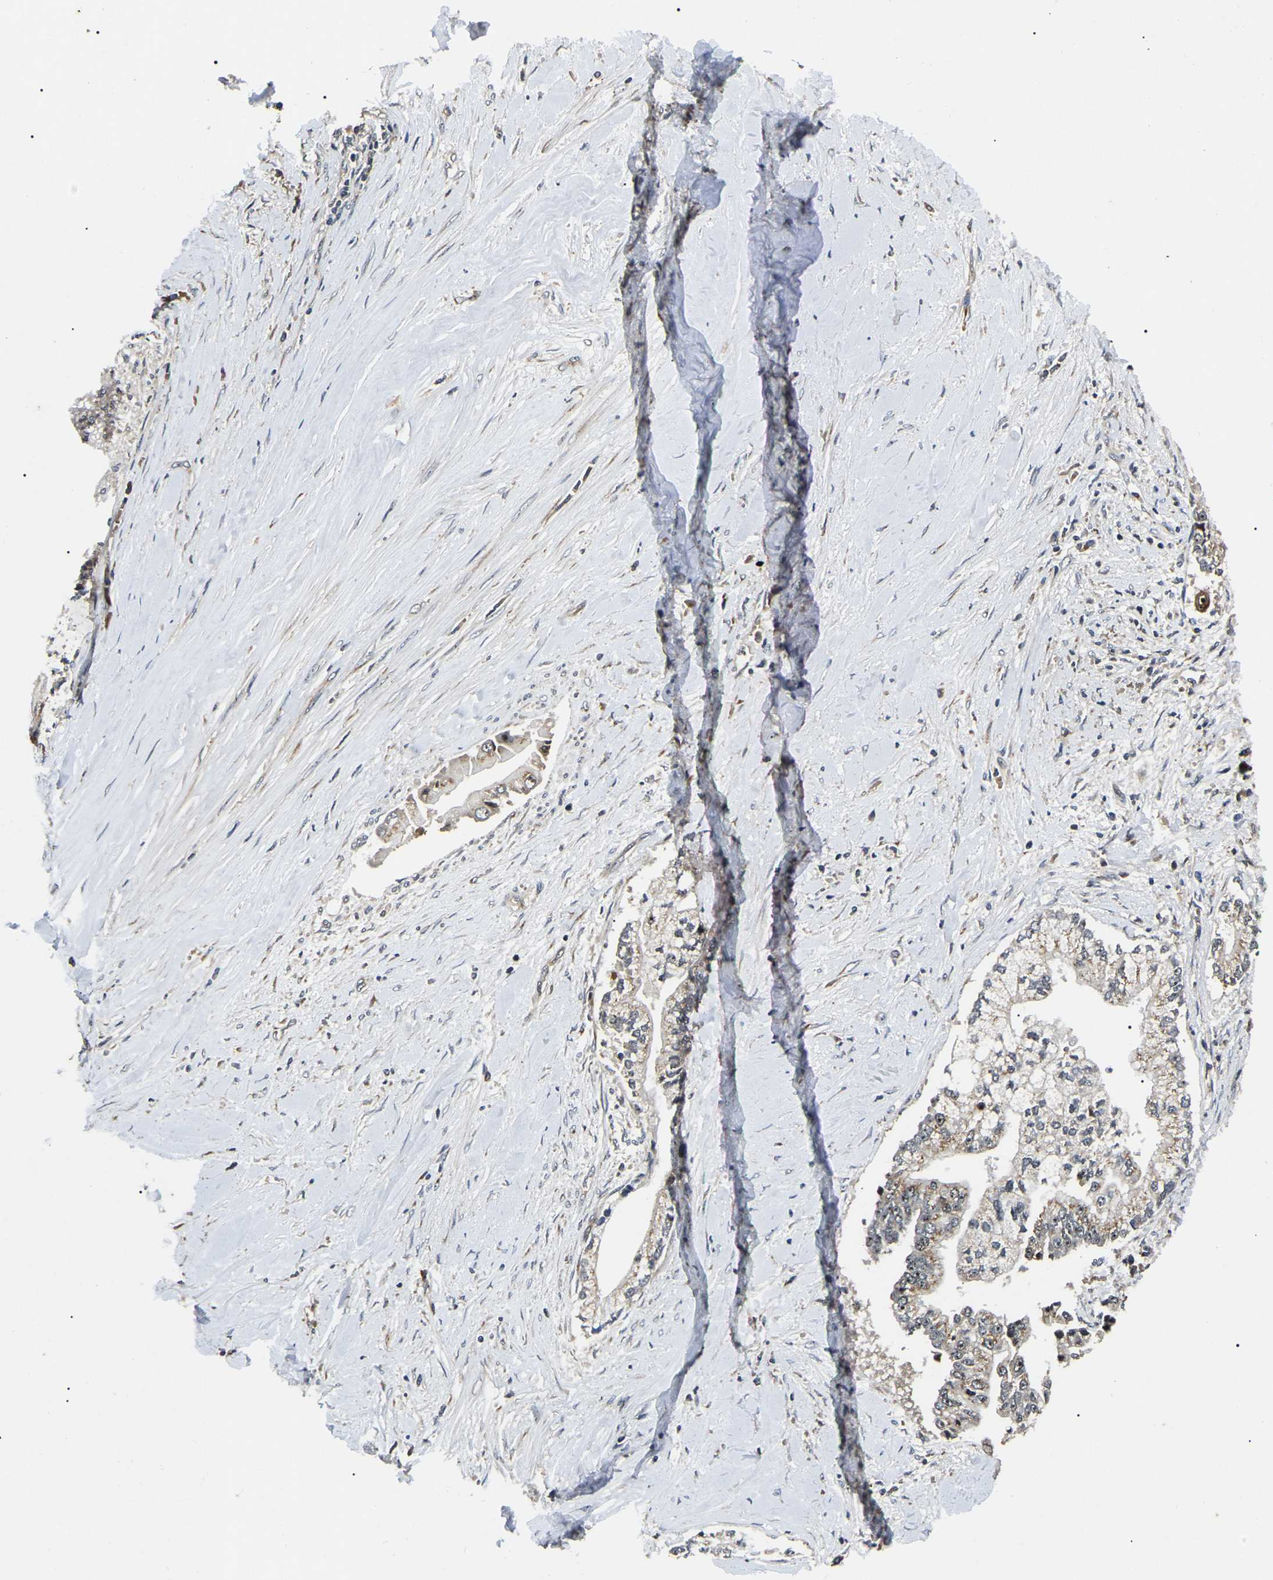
{"staining": {"intensity": "moderate", "quantity": "<25%", "location": "nuclear"}, "tissue": "liver cancer", "cell_type": "Tumor cells", "image_type": "cancer", "snomed": [{"axis": "morphology", "description": "Cholangiocarcinoma"}, {"axis": "topography", "description": "Liver"}], "caption": "The micrograph displays staining of liver cholangiocarcinoma, revealing moderate nuclear protein expression (brown color) within tumor cells.", "gene": "RBM28", "patient": {"sex": "male", "age": 50}}